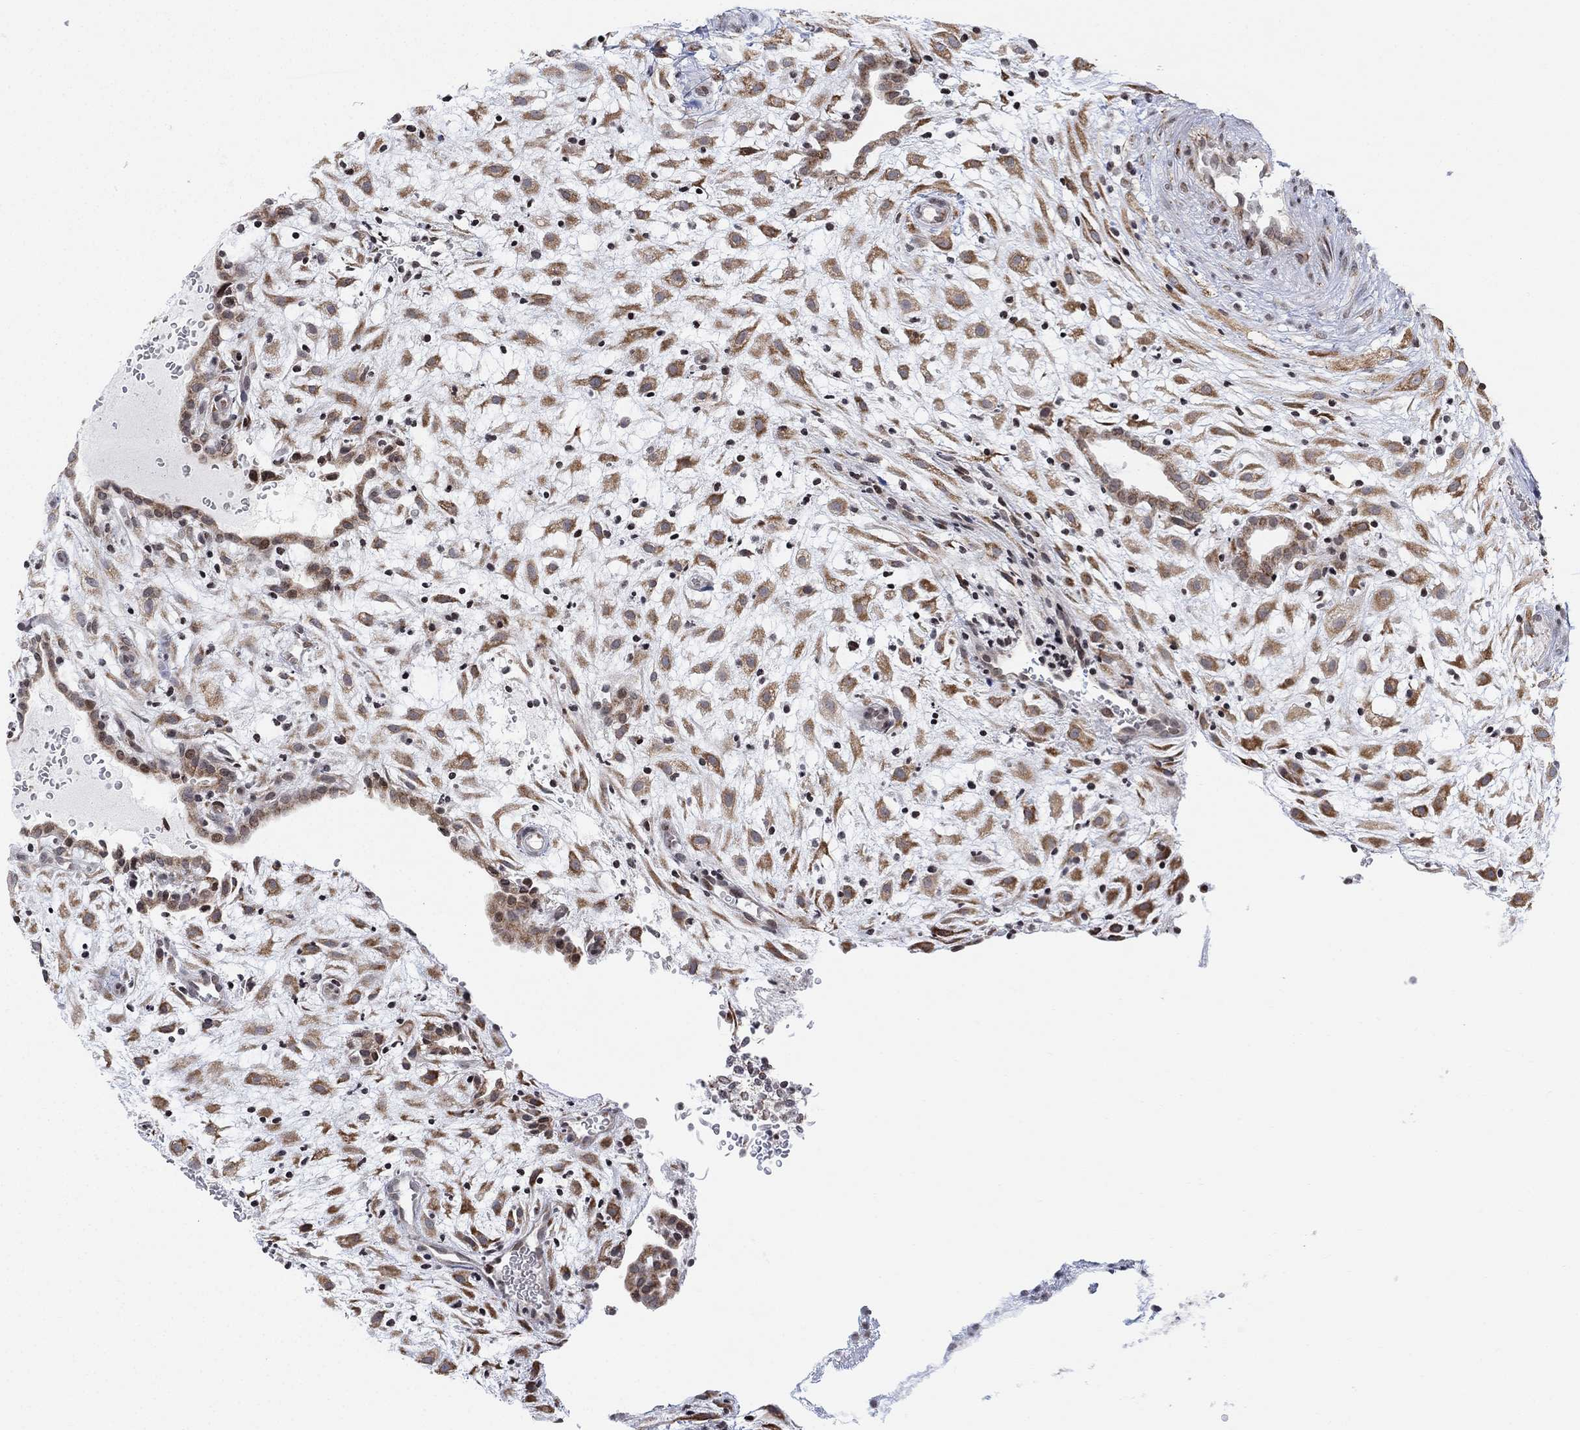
{"staining": {"intensity": "moderate", "quantity": ">75%", "location": "cytoplasmic/membranous"}, "tissue": "placenta", "cell_type": "Decidual cells", "image_type": "normal", "snomed": [{"axis": "morphology", "description": "Normal tissue, NOS"}, {"axis": "topography", "description": "Placenta"}], "caption": "Immunohistochemical staining of benign human placenta demonstrates >75% levels of moderate cytoplasmic/membranous protein positivity in about >75% of decidual cells. The staining was performed using DAB, with brown indicating positive protein expression. Nuclei are stained blue with hematoxylin.", "gene": "ABHD14A", "patient": {"sex": "female", "age": 24}}